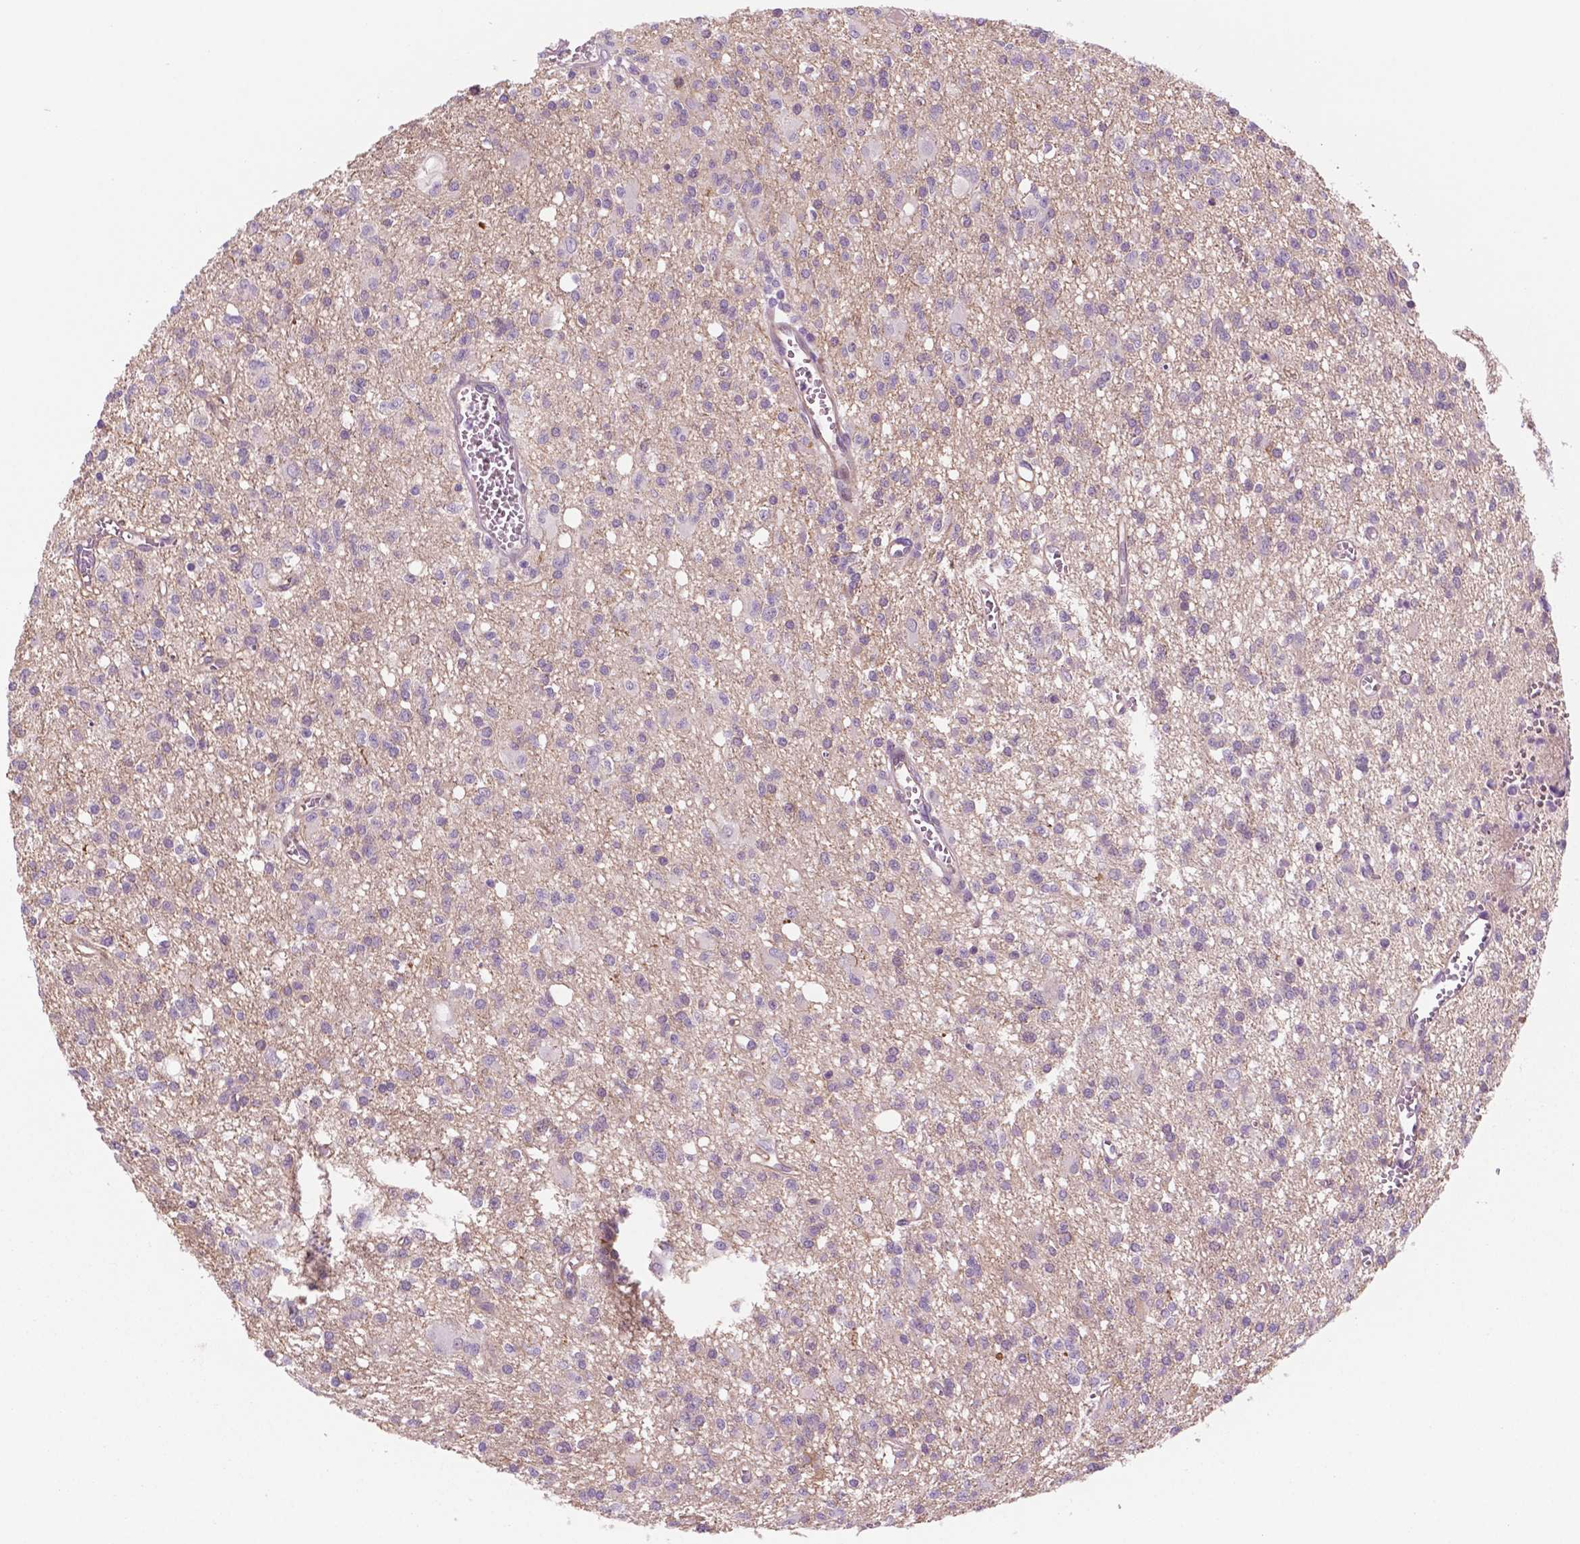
{"staining": {"intensity": "negative", "quantity": "none", "location": "none"}, "tissue": "glioma", "cell_type": "Tumor cells", "image_type": "cancer", "snomed": [{"axis": "morphology", "description": "Glioma, malignant, Low grade"}, {"axis": "topography", "description": "Brain"}], "caption": "Glioma was stained to show a protein in brown. There is no significant expression in tumor cells.", "gene": "RND3", "patient": {"sex": "male", "age": 64}}